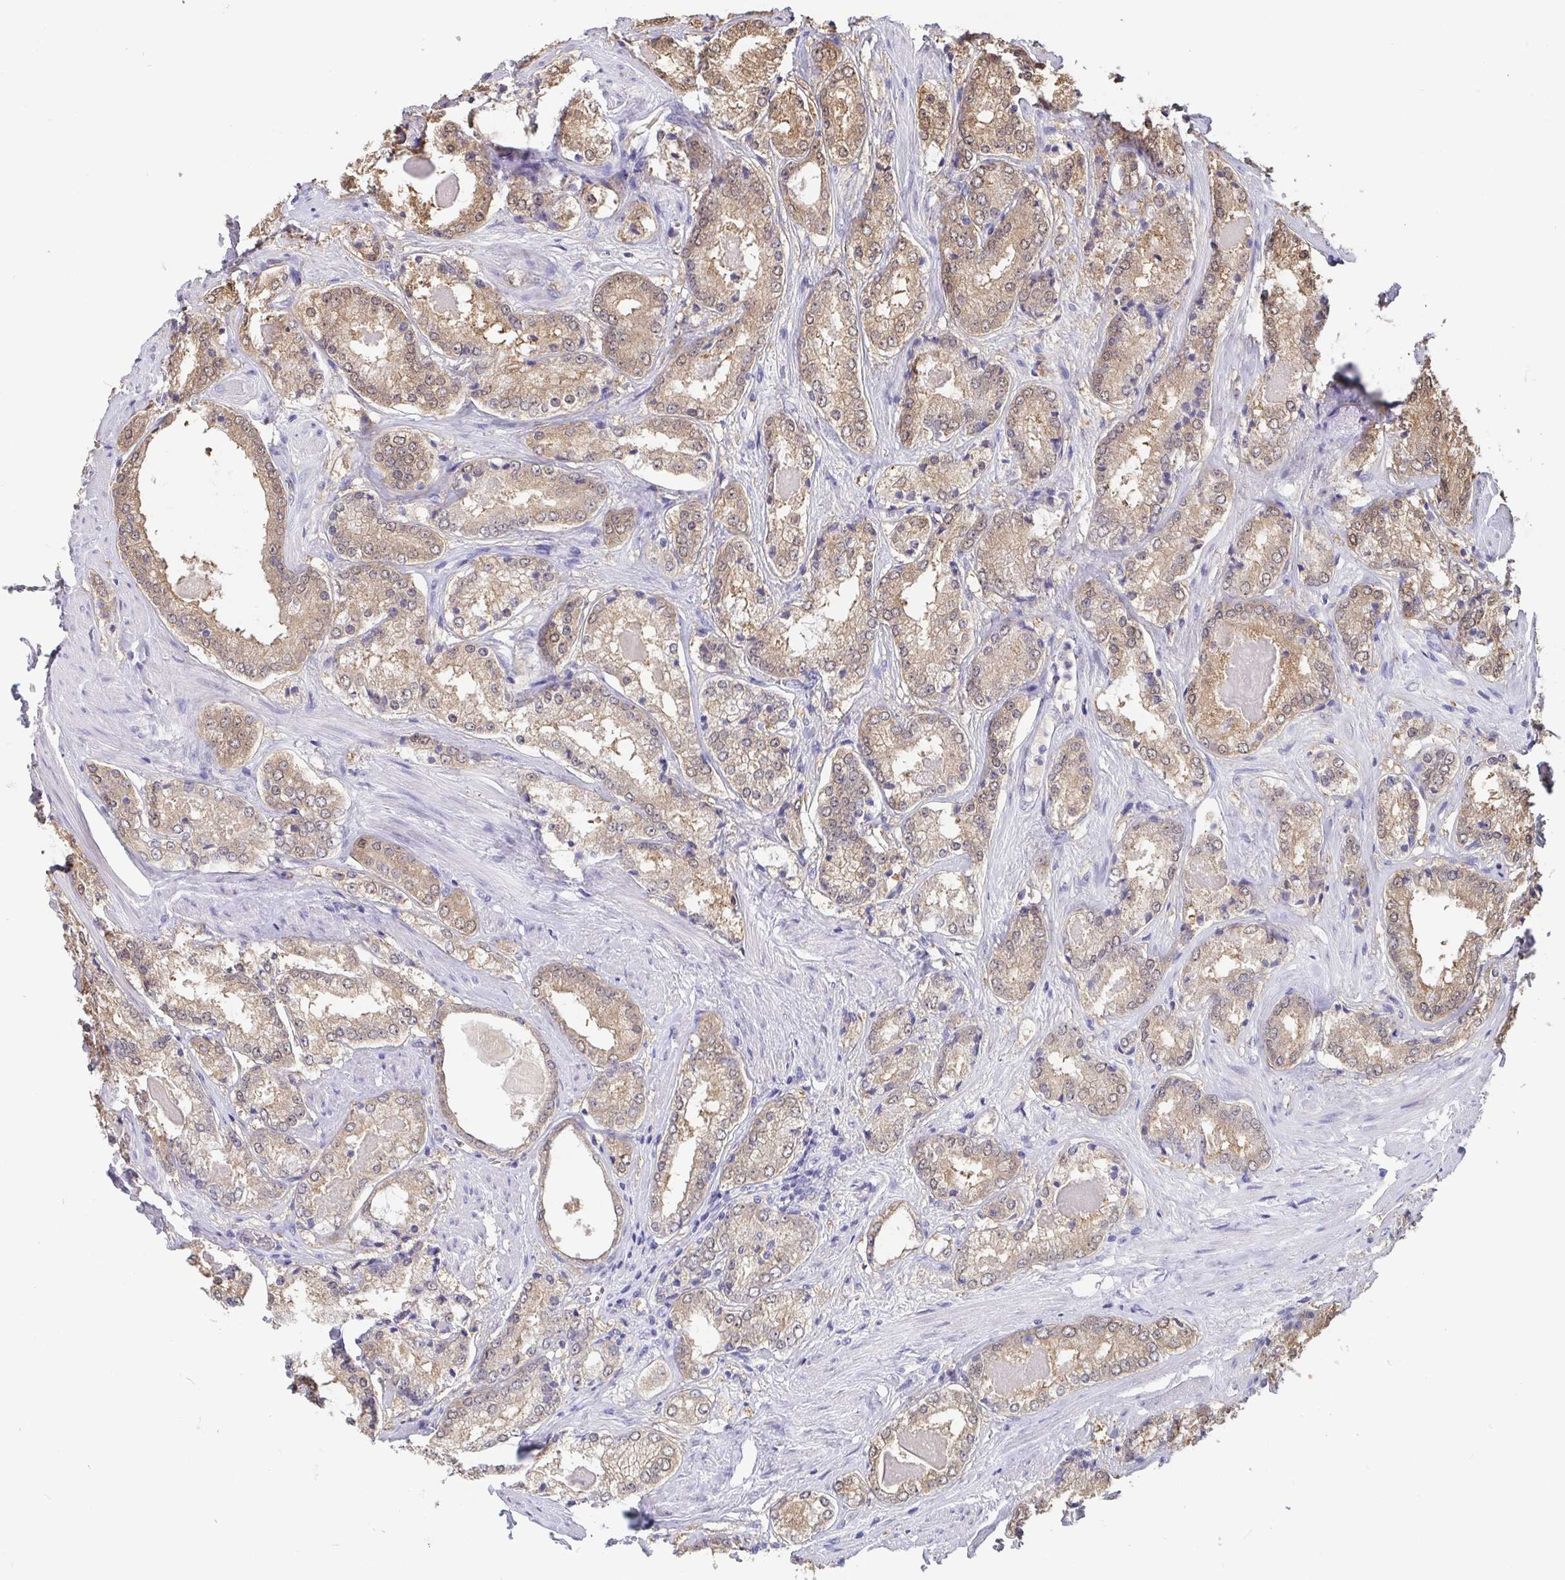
{"staining": {"intensity": "weak", "quantity": ">75%", "location": "cytoplasmic/membranous,nuclear"}, "tissue": "prostate cancer", "cell_type": "Tumor cells", "image_type": "cancer", "snomed": [{"axis": "morphology", "description": "Adenocarcinoma, NOS"}, {"axis": "morphology", "description": "Adenocarcinoma, Low grade"}, {"axis": "topography", "description": "Prostate"}], "caption": "Protein expression analysis of human prostate adenocarcinoma reveals weak cytoplasmic/membranous and nuclear expression in approximately >75% of tumor cells.", "gene": "IDH1", "patient": {"sex": "male", "age": 68}}